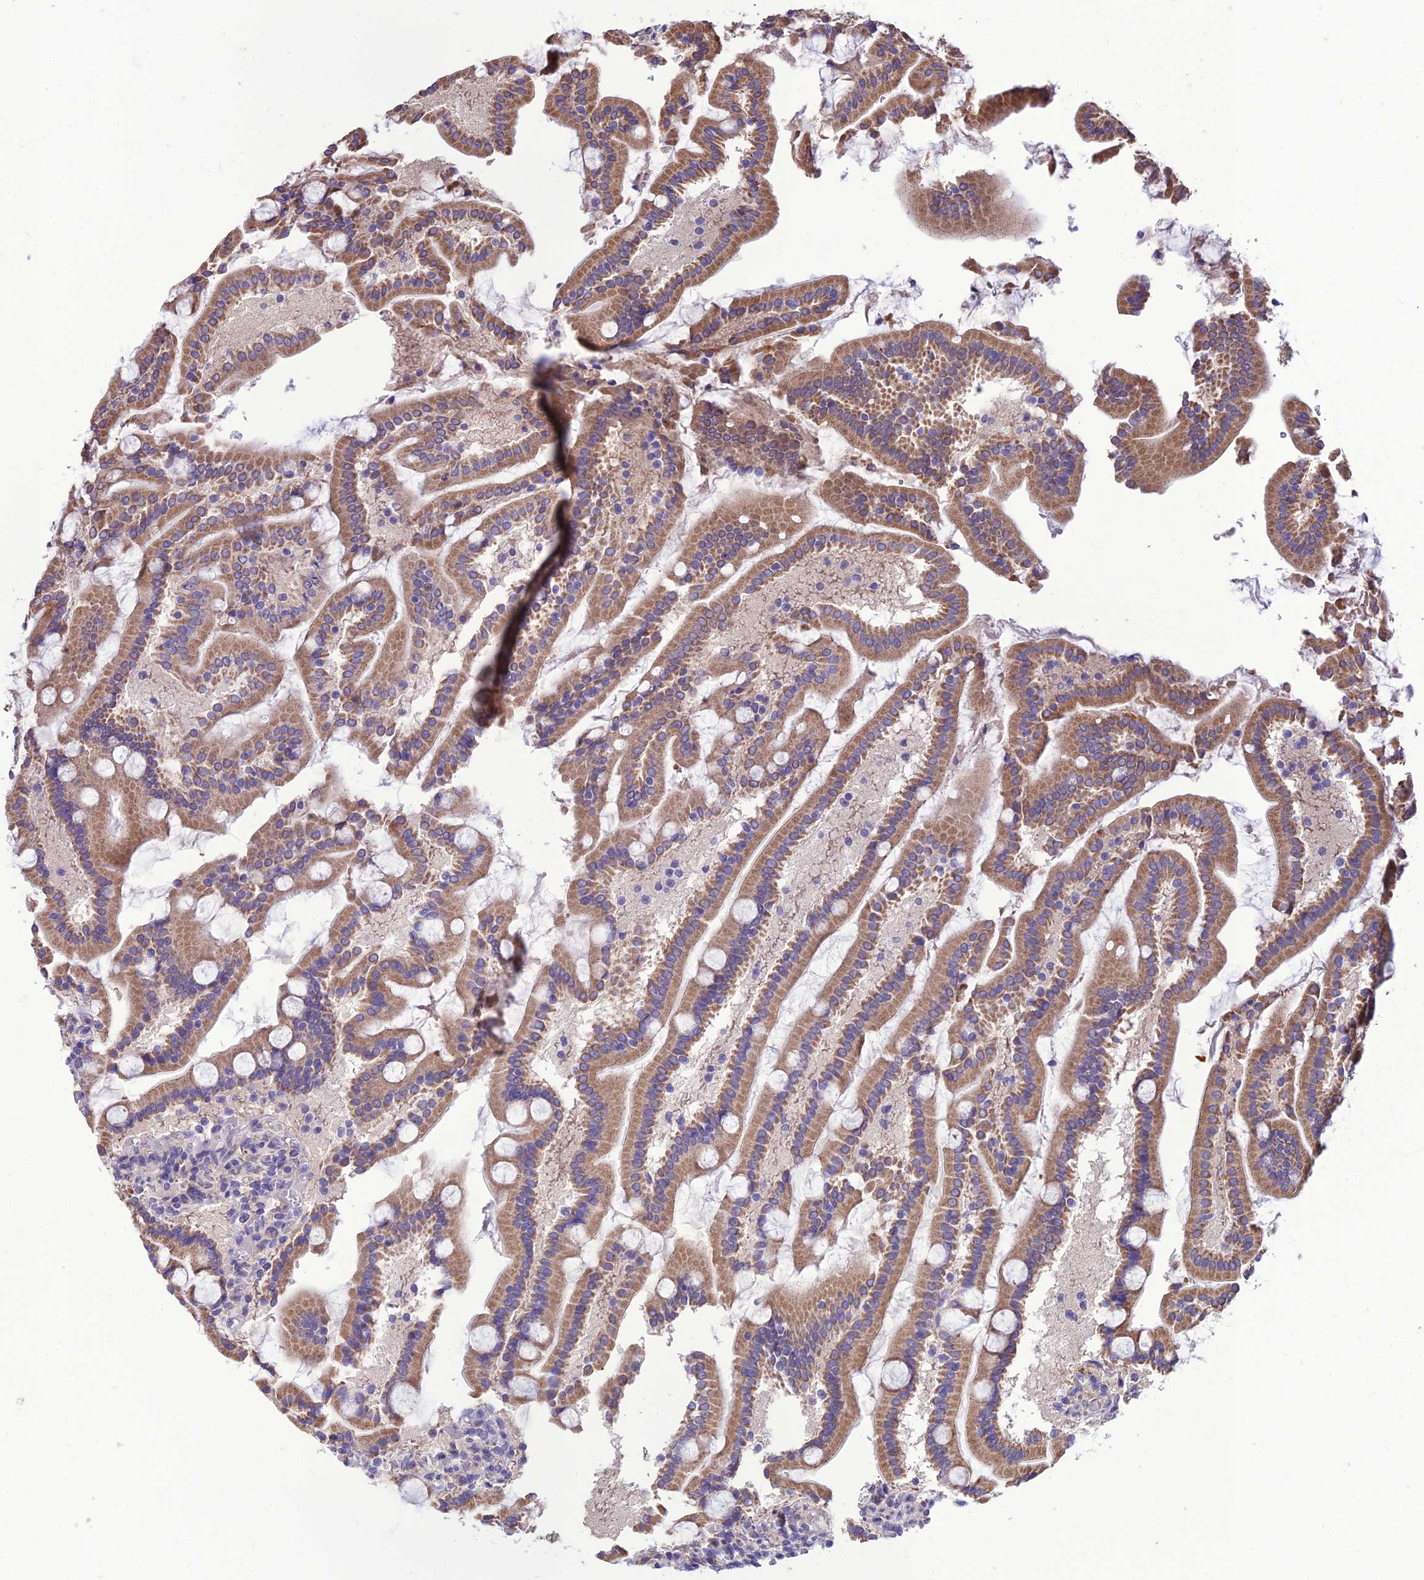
{"staining": {"intensity": "moderate", "quantity": ">75%", "location": "cytoplasmic/membranous"}, "tissue": "duodenum", "cell_type": "Glandular cells", "image_type": "normal", "snomed": [{"axis": "morphology", "description": "Normal tissue, NOS"}, {"axis": "topography", "description": "Duodenum"}], "caption": "A brown stain shows moderate cytoplasmic/membranous expression of a protein in glandular cells of normal human duodenum.", "gene": "HOGA1", "patient": {"sex": "male", "age": 55}}